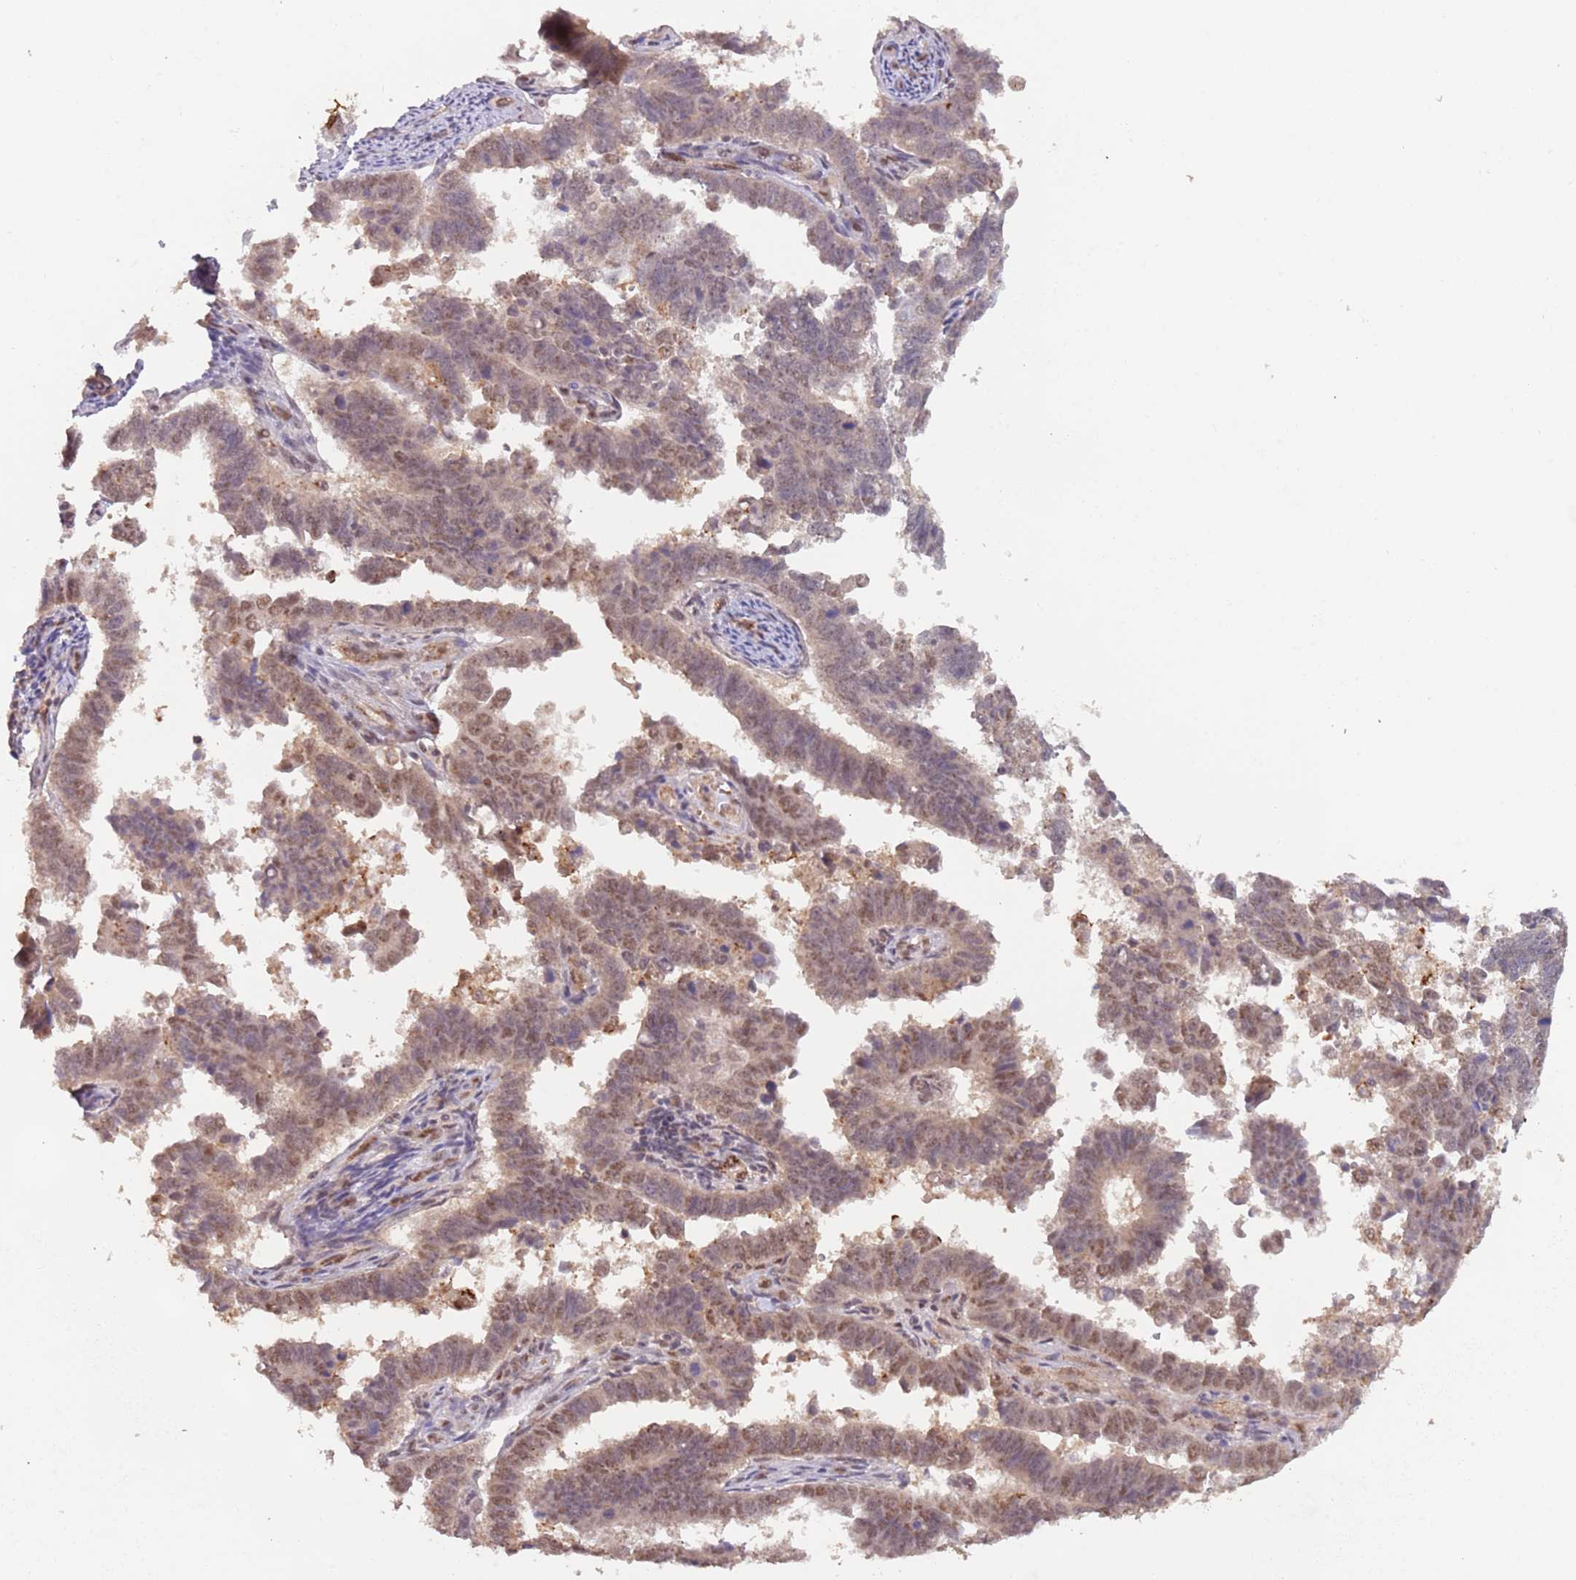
{"staining": {"intensity": "moderate", "quantity": ">75%", "location": "cytoplasmic/membranous,nuclear"}, "tissue": "endometrial cancer", "cell_type": "Tumor cells", "image_type": "cancer", "snomed": [{"axis": "morphology", "description": "Adenocarcinoma, NOS"}, {"axis": "topography", "description": "Endometrium"}], "caption": "IHC staining of endometrial cancer, which reveals medium levels of moderate cytoplasmic/membranous and nuclear expression in about >75% of tumor cells indicating moderate cytoplasmic/membranous and nuclear protein positivity. The staining was performed using DAB (3,3'-diaminobenzidine) (brown) for protein detection and nuclei were counterstained in hematoxylin (blue).", "gene": "RFXANK", "patient": {"sex": "female", "age": 75}}